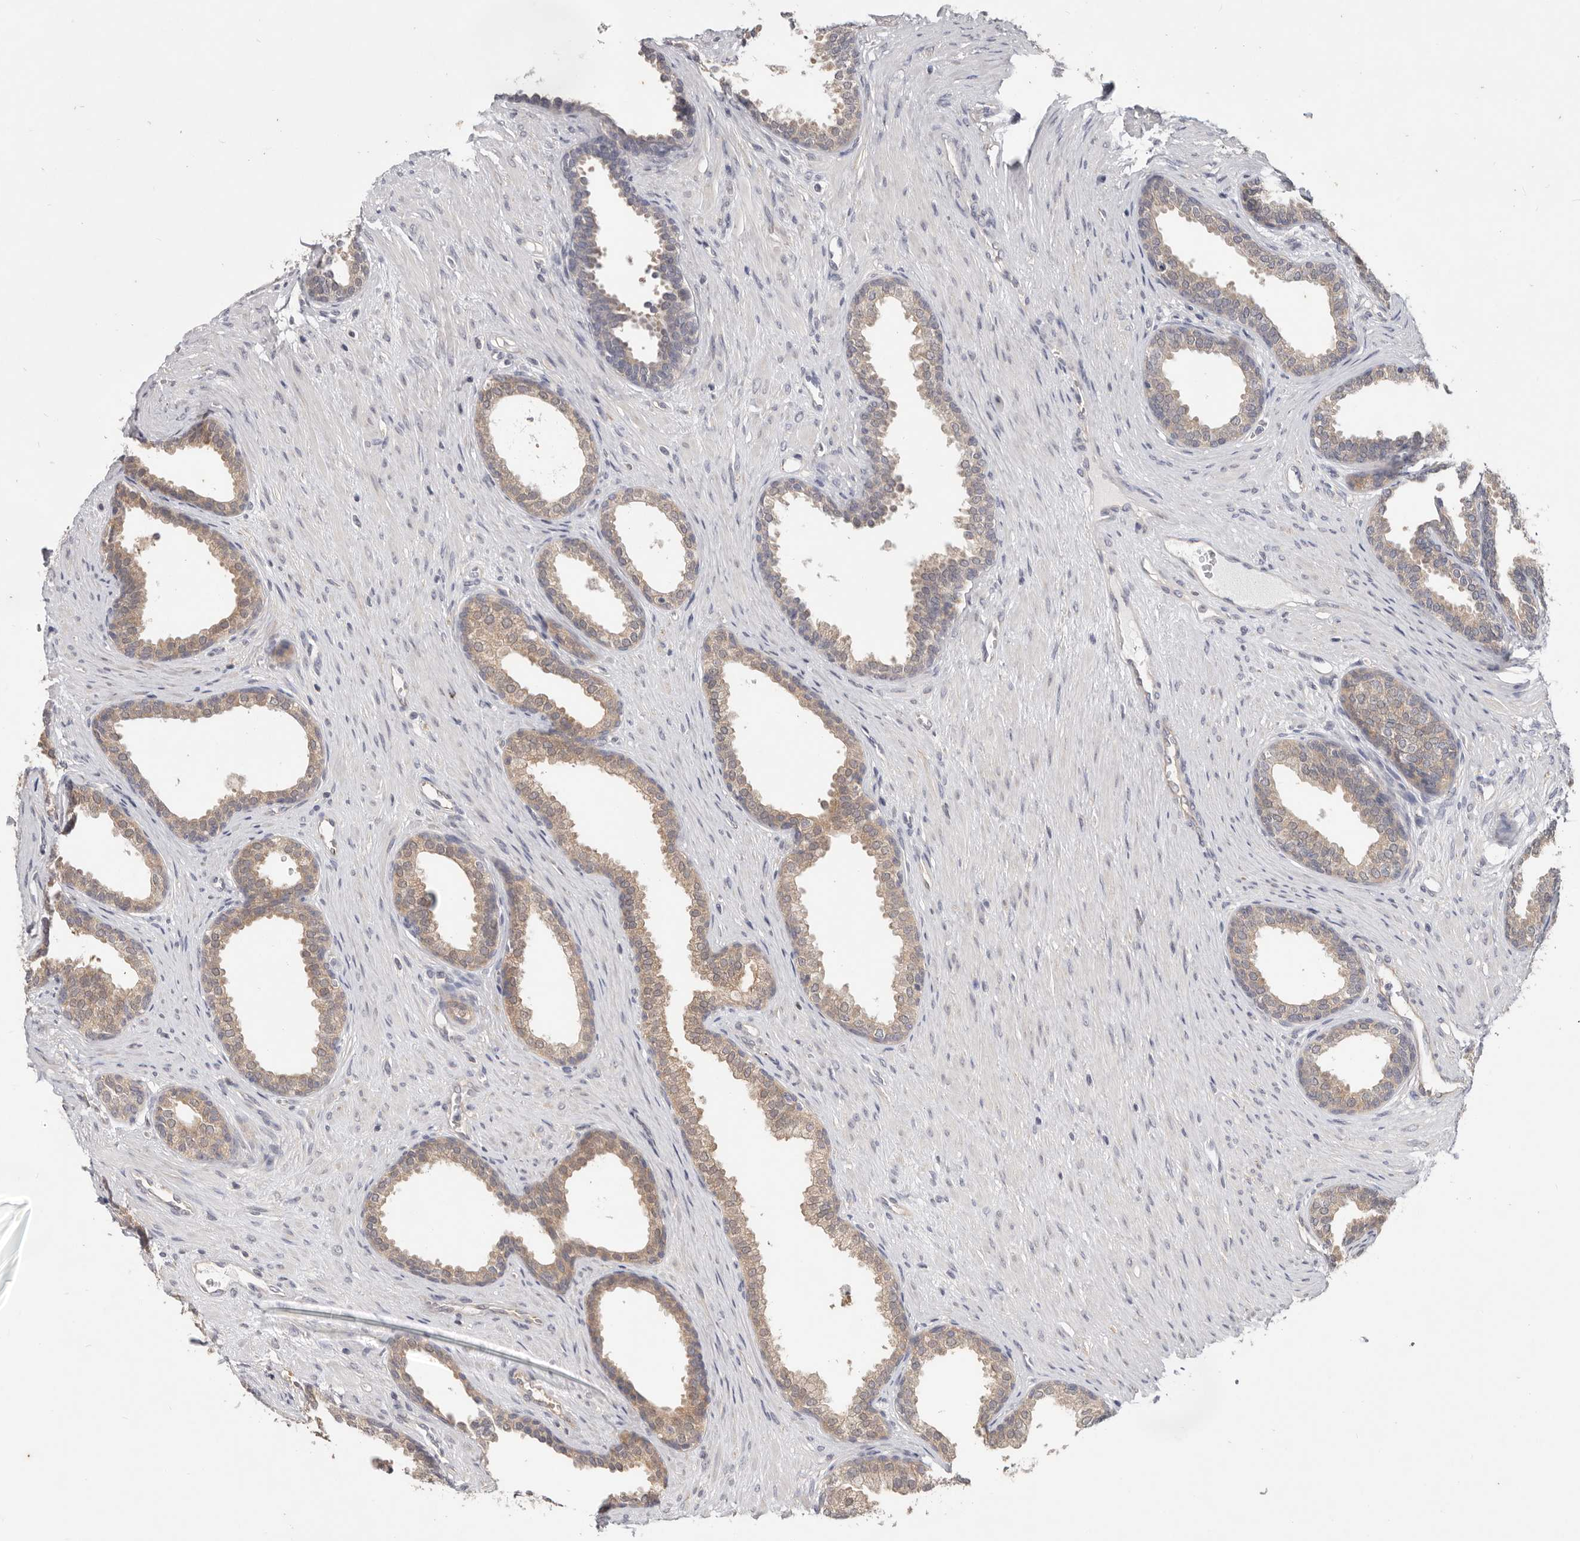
{"staining": {"intensity": "weak", "quantity": "25%-75%", "location": "cytoplasmic/membranous"}, "tissue": "prostate", "cell_type": "Glandular cells", "image_type": "normal", "snomed": [{"axis": "morphology", "description": "Normal tissue, NOS"}, {"axis": "topography", "description": "Prostate"}], "caption": "Prostate stained with a brown dye displays weak cytoplasmic/membranous positive positivity in approximately 25%-75% of glandular cells.", "gene": "WDR77", "patient": {"sex": "male", "age": 76}}